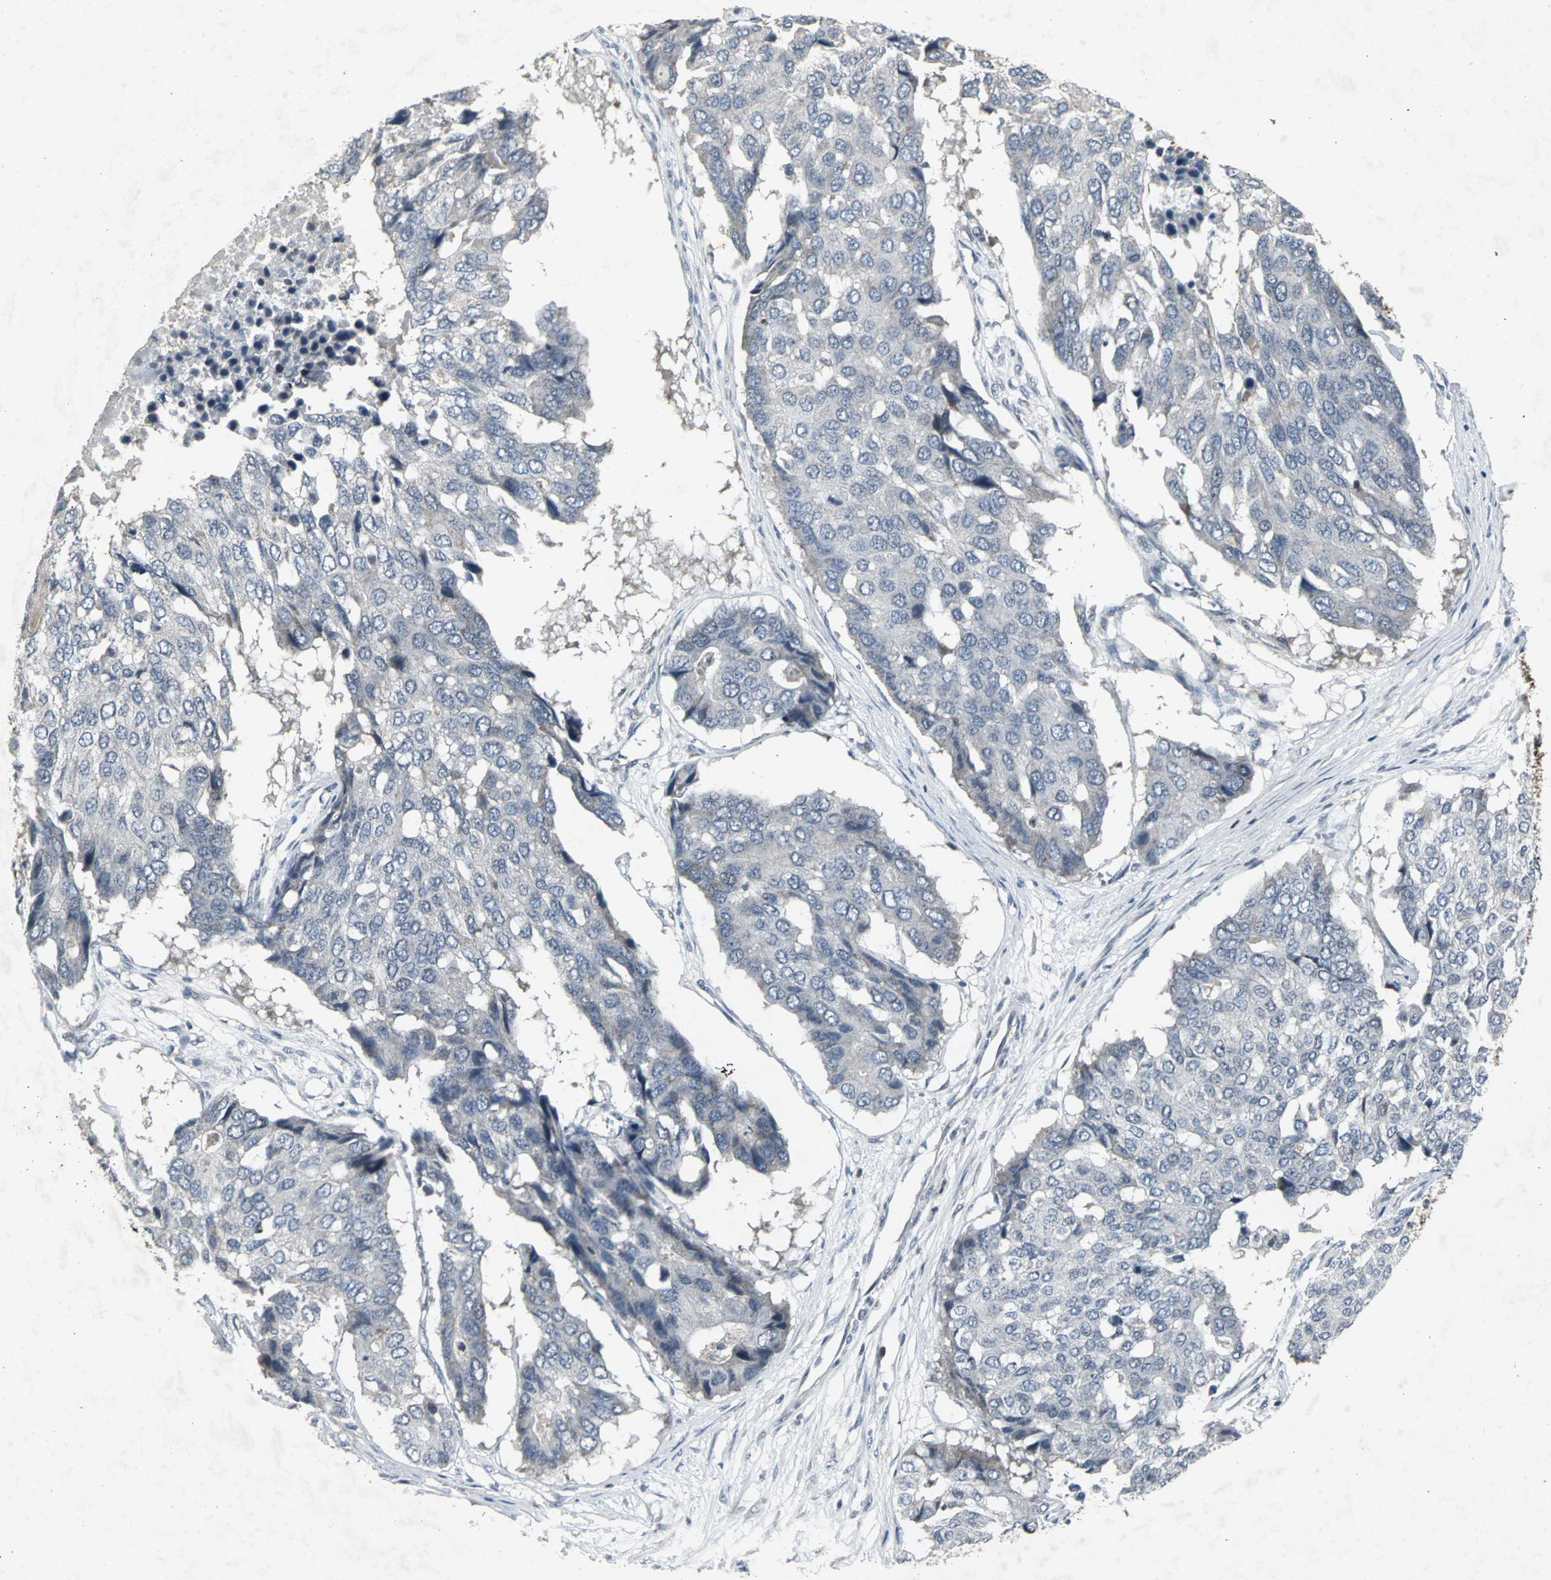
{"staining": {"intensity": "weak", "quantity": "<25%", "location": "cytoplasmic/membranous"}, "tissue": "pancreatic cancer", "cell_type": "Tumor cells", "image_type": "cancer", "snomed": [{"axis": "morphology", "description": "Adenocarcinoma, NOS"}, {"axis": "topography", "description": "Pancreas"}], "caption": "High power microscopy histopathology image of an immunohistochemistry image of pancreatic cancer (adenocarcinoma), revealing no significant expression in tumor cells.", "gene": "BMP4", "patient": {"sex": "male", "age": 50}}